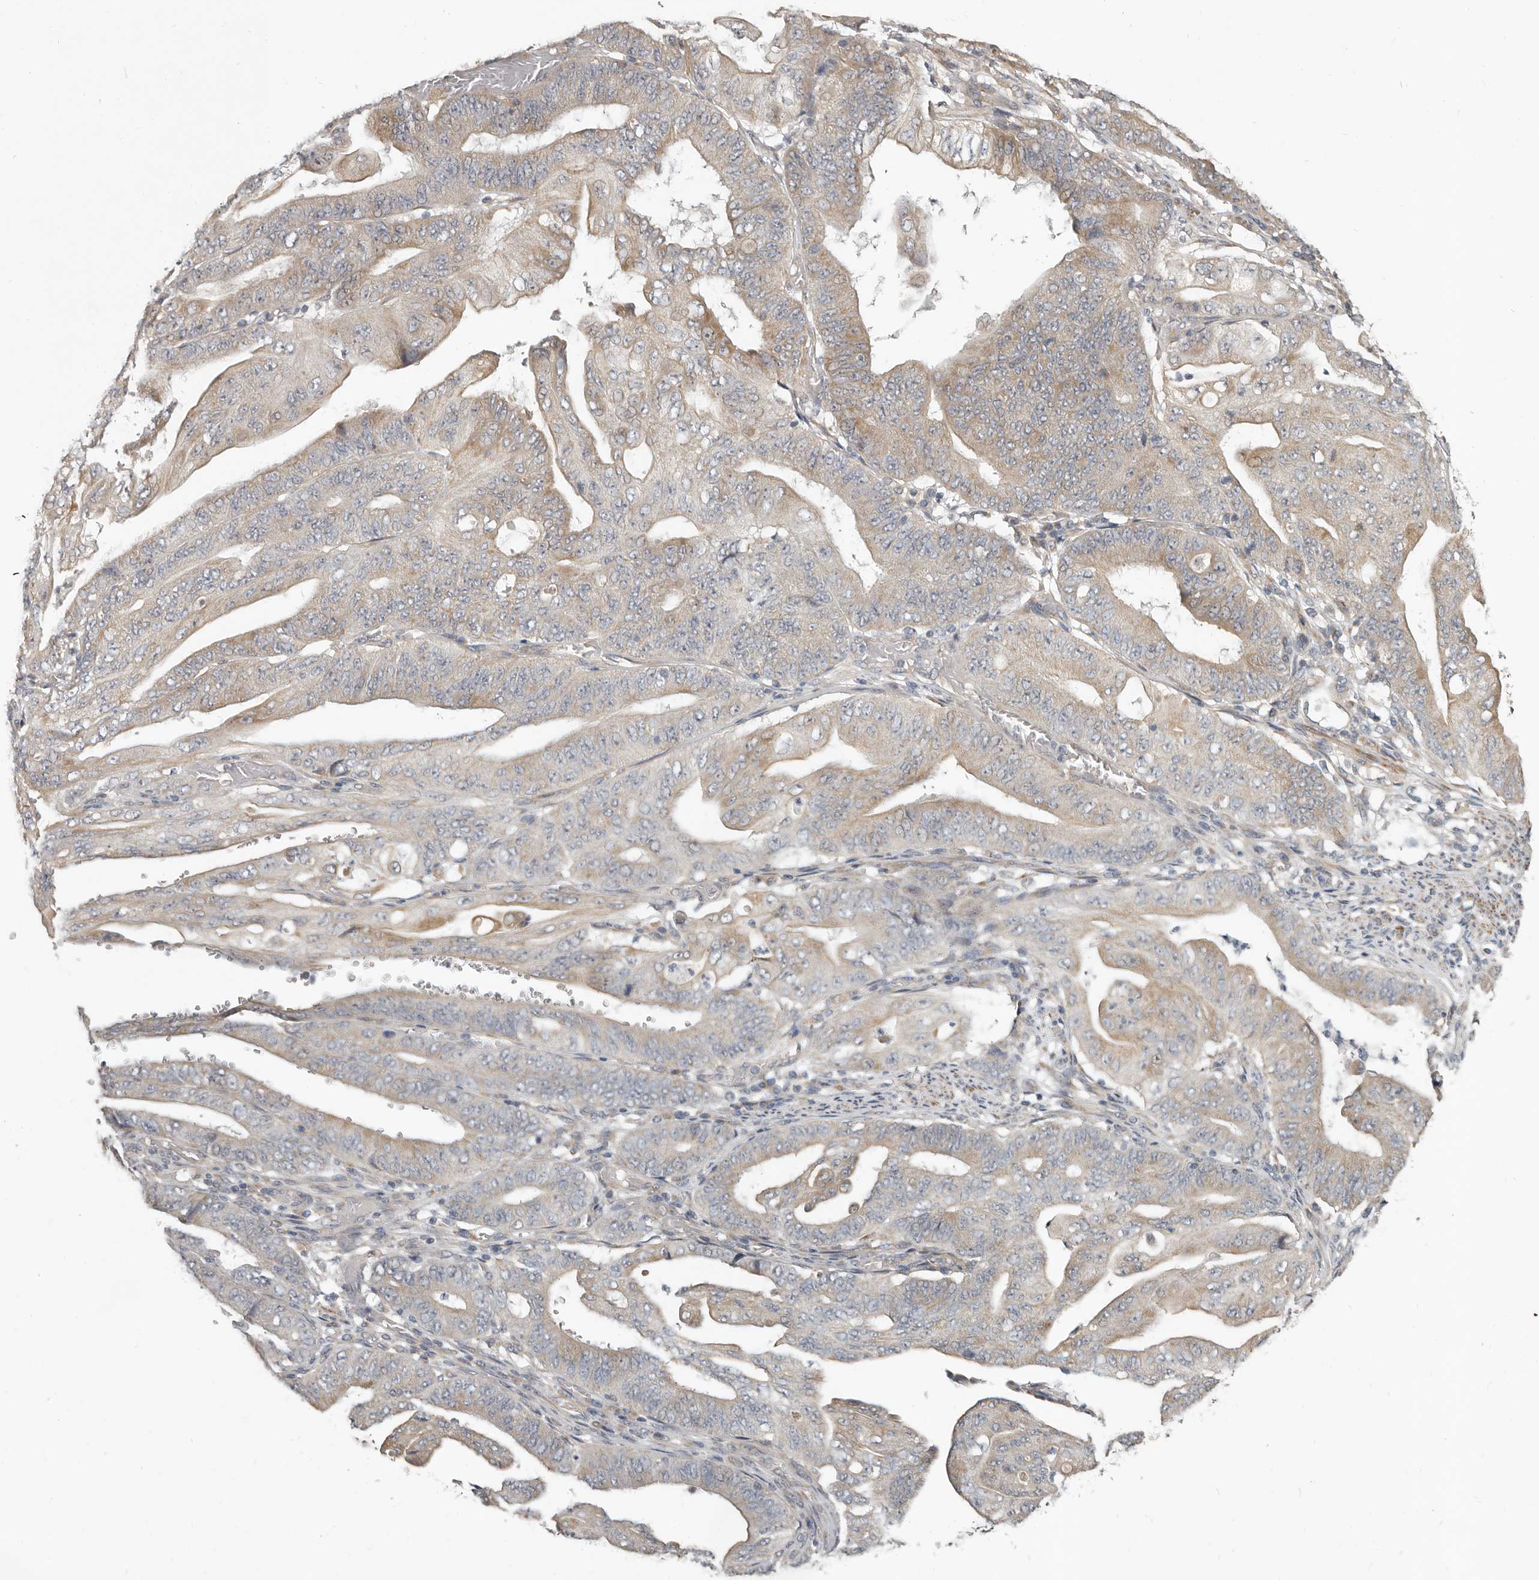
{"staining": {"intensity": "weak", "quantity": ">75%", "location": "cytoplasmic/membranous"}, "tissue": "stomach cancer", "cell_type": "Tumor cells", "image_type": "cancer", "snomed": [{"axis": "morphology", "description": "Adenocarcinoma, NOS"}, {"axis": "topography", "description": "Stomach"}], "caption": "A brown stain labels weak cytoplasmic/membranous expression of a protein in human adenocarcinoma (stomach) tumor cells.", "gene": "UNK", "patient": {"sex": "female", "age": 73}}